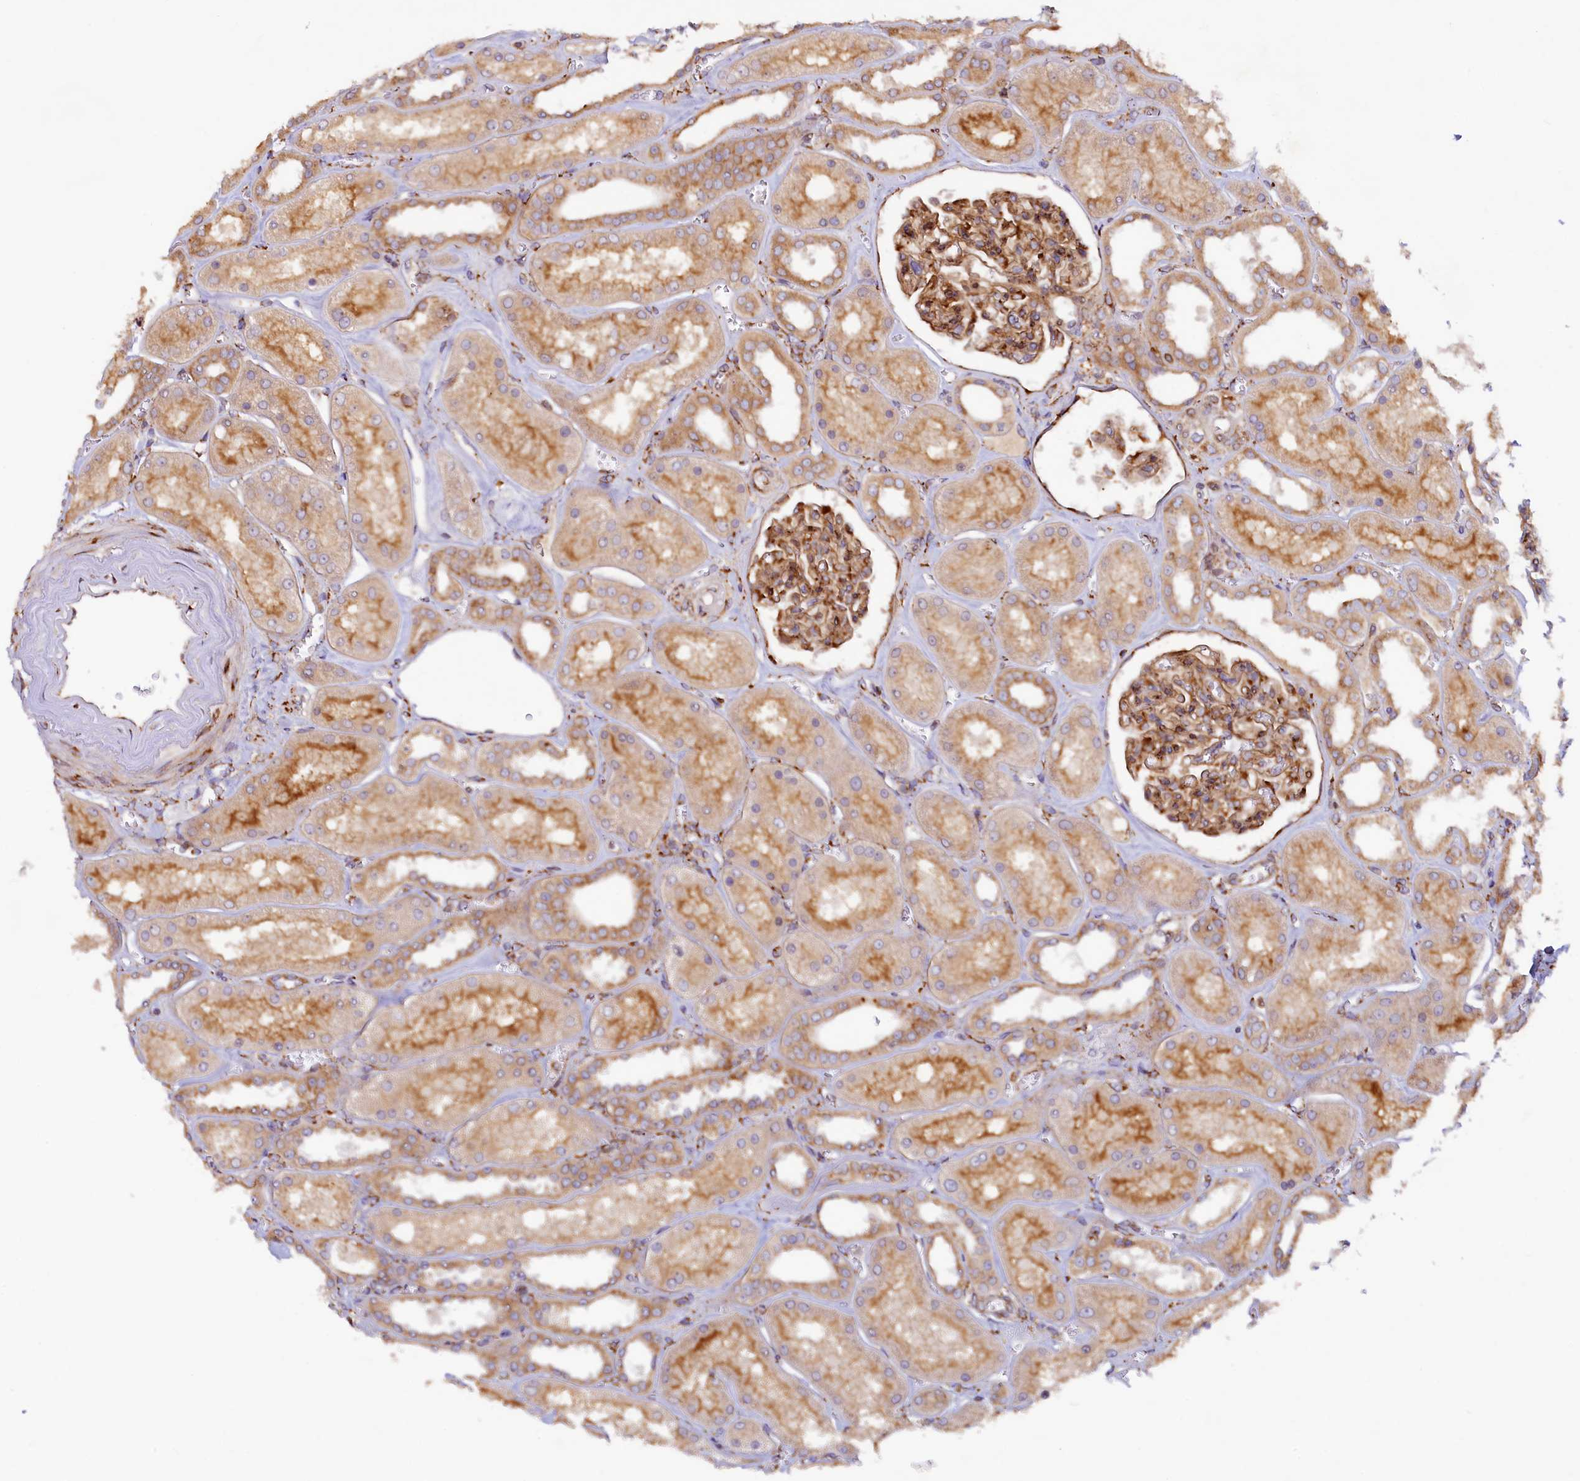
{"staining": {"intensity": "strong", "quantity": ">75%", "location": "cytoplasmic/membranous"}, "tissue": "kidney", "cell_type": "Cells in glomeruli", "image_type": "normal", "snomed": [{"axis": "morphology", "description": "Normal tissue, NOS"}, {"axis": "morphology", "description": "Adenocarcinoma, NOS"}, {"axis": "topography", "description": "Kidney"}], "caption": "High-power microscopy captured an IHC micrograph of benign kidney, revealing strong cytoplasmic/membranous expression in approximately >75% of cells in glomeruli.", "gene": "SSC5D", "patient": {"sex": "female", "age": 68}}